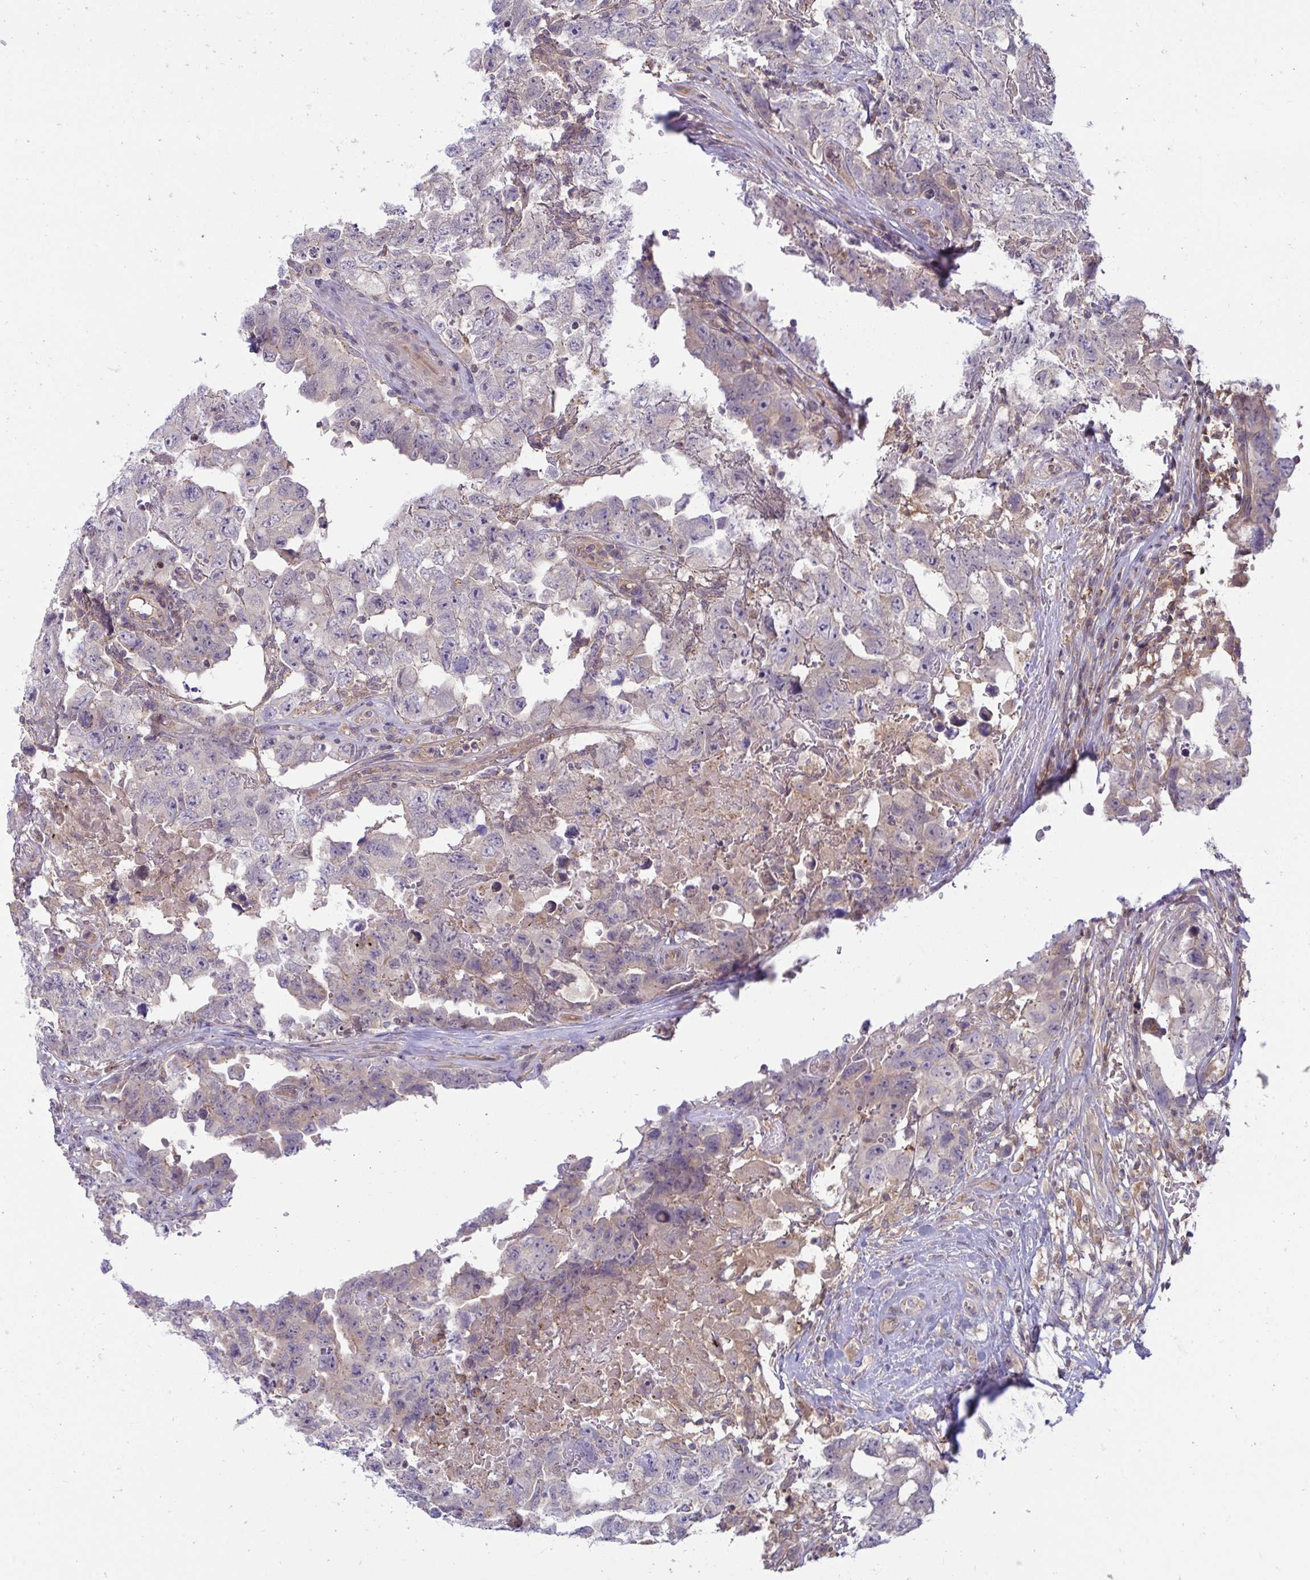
{"staining": {"intensity": "weak", "quantity": "<25%", "location": "cytoplasmic/membranous"}, "tissue": "testis cancer", "cell_type": "Tumor cells", "image_type": "cancer", "snomed": [{"axis": "morphology", "description": "Carcinoma, Embryonal, NOS"}, {"axis": "topography", "description": "Testis"}], "caption": "Immunohistochemistry (IHC) histopathology image of neoplastic tissue: embryonal carcinoma (testis) stained with DAB (3,3'-diaminobenzidine) exhibits no significant protein staining in tumor cells.", "gene": "IST1", "patient": {"sex": "male", "age": 22}}